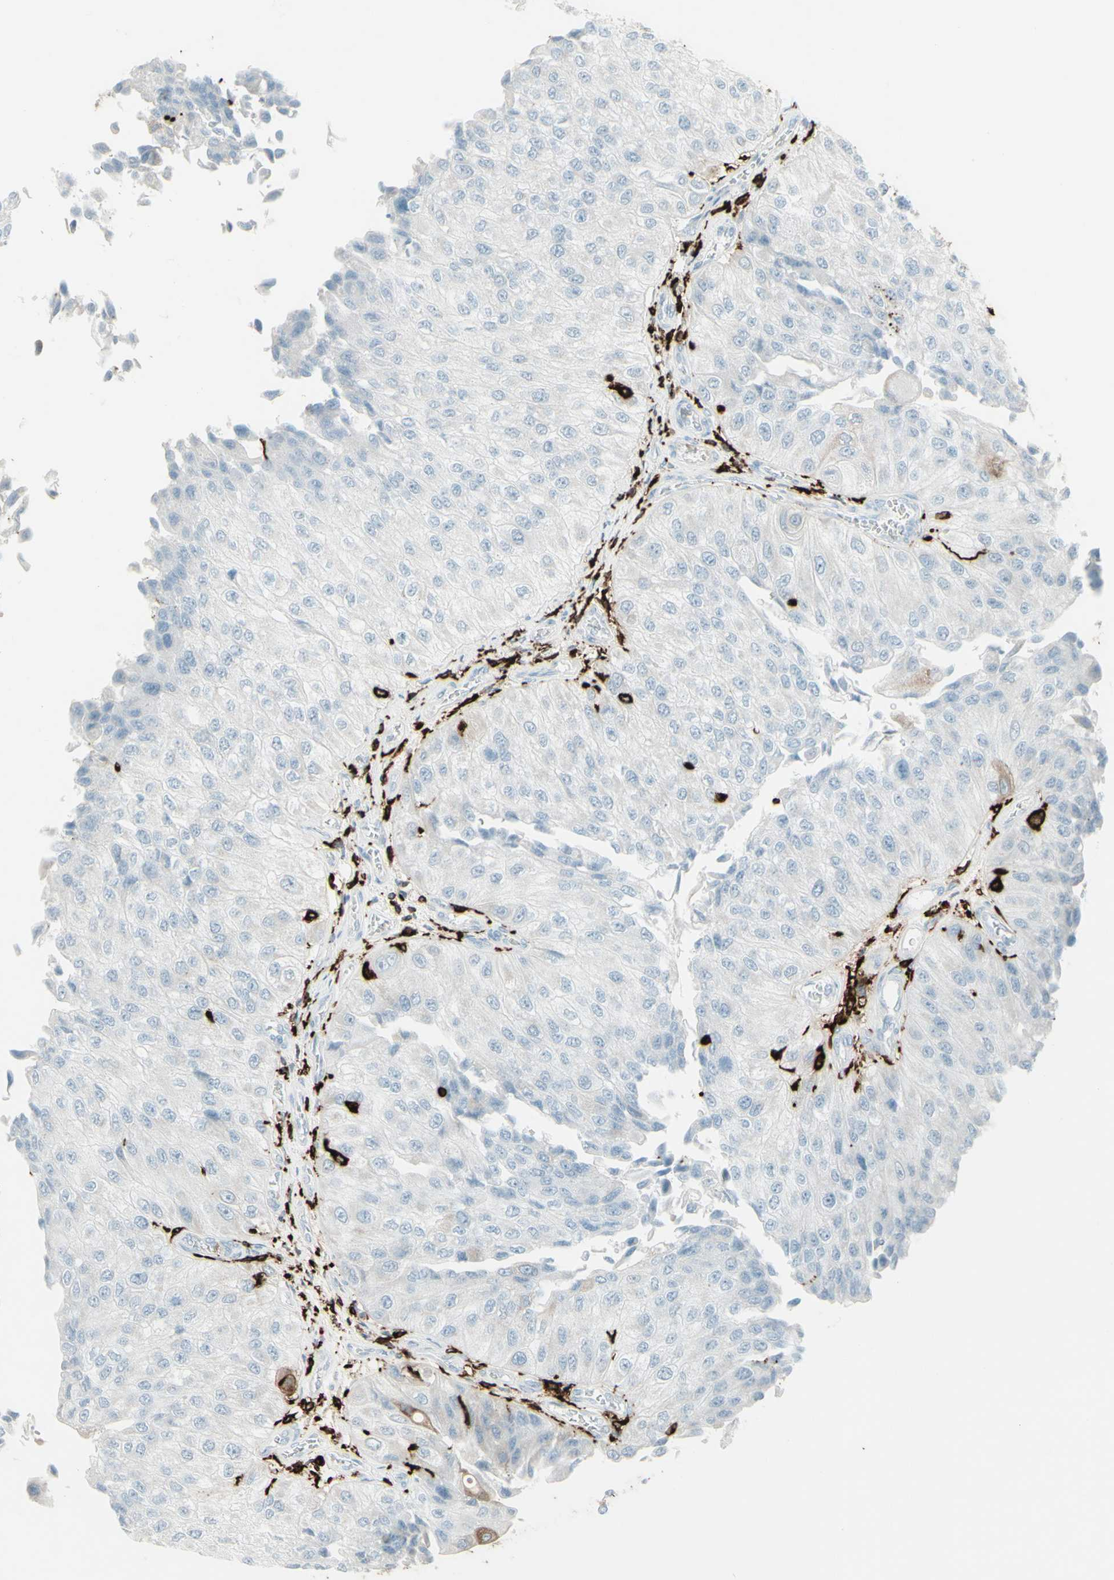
{"staining": {"intensity": "negative", "quantity": "none", "location": "none"}, "tissue": "urothelial cancer", "cell_type": "Tumor cells", "image_type": "cancer", "snomed": [{"axis": "morphology", "description": "Urothelial carcinoma, High grade"}, {"axis": "topography", "description": "Kidney"}, {"axis": "topography", "description": "Urinary bladder"}], "caption": "DAB (3,3'-diaminobenzidine) immunohistochemical staining of urothelial cancer demonstrates no significant expression in tumor cells. Nuclei are stained in blue.", "gene": "HLA-DPB1", "patient": {"sex": "male", "age": 77}}